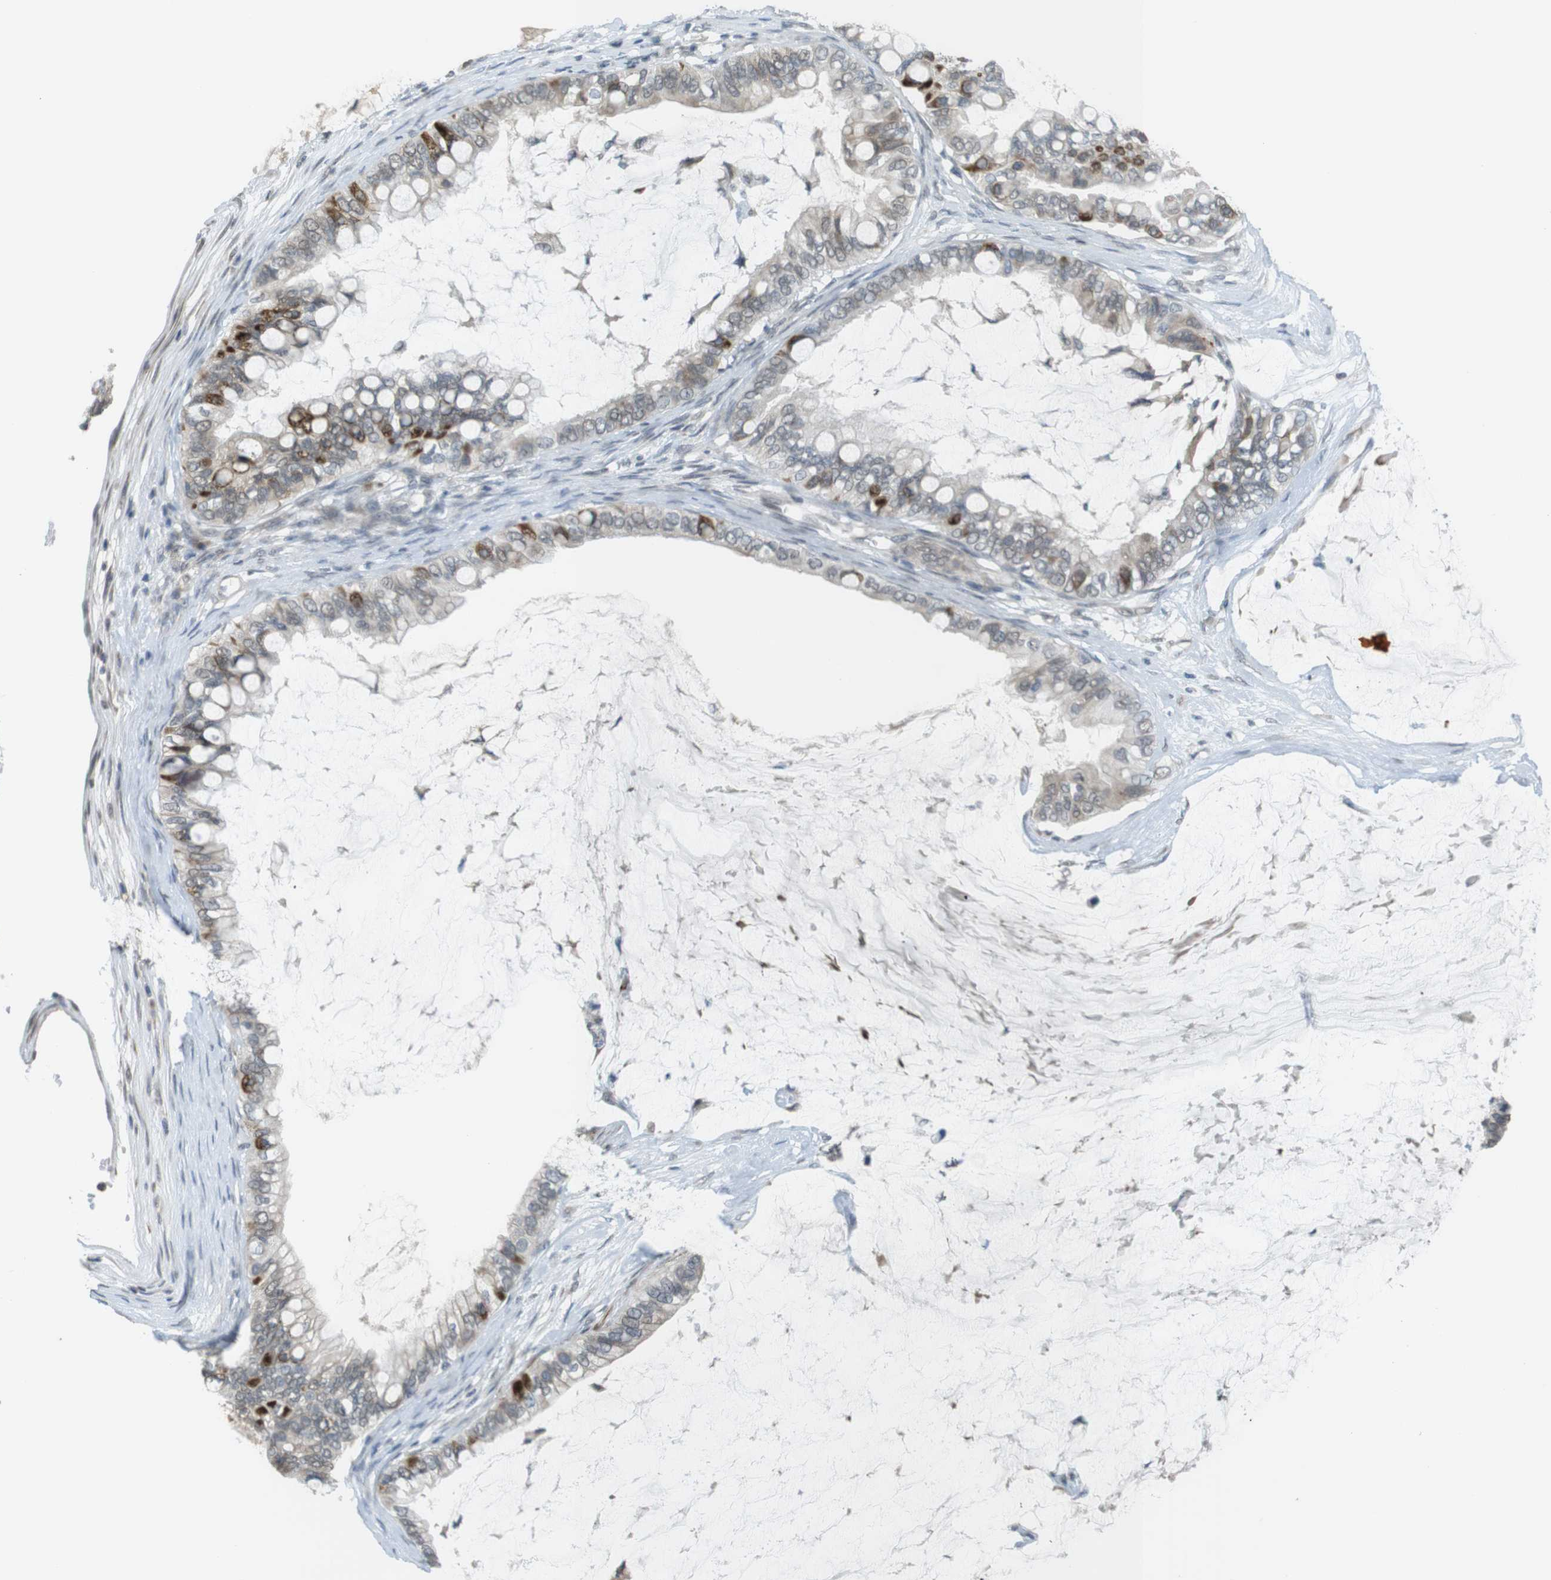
{"staining": {"intensity": "moderate", "quantity": "25%-75%", "location": "cytoplasmic/membranous"}, "tissue": "ovarian cancer", "cell_type": "Tumor cells", "image_type": "cancer", "snomed": [{"axis": "morphology", "description": "Cystadenocarcinoma, mucinous, NOS"}, {"axis": "topography", "description": "Ovary"}], "caption": "Tumor cells reveal medium levels of moderate cytoplasmic/membranous positivity in about 25%-75% of cells in human ovarian cancer. The staining is performed using DAB (3,3'-diaminobenzidine) brown chromogen to label protein expression. The nuclei are counter-stained blue using hematoxylin.", "gene": "FZD10", "patient": {"sex": "female", "age": 80}}